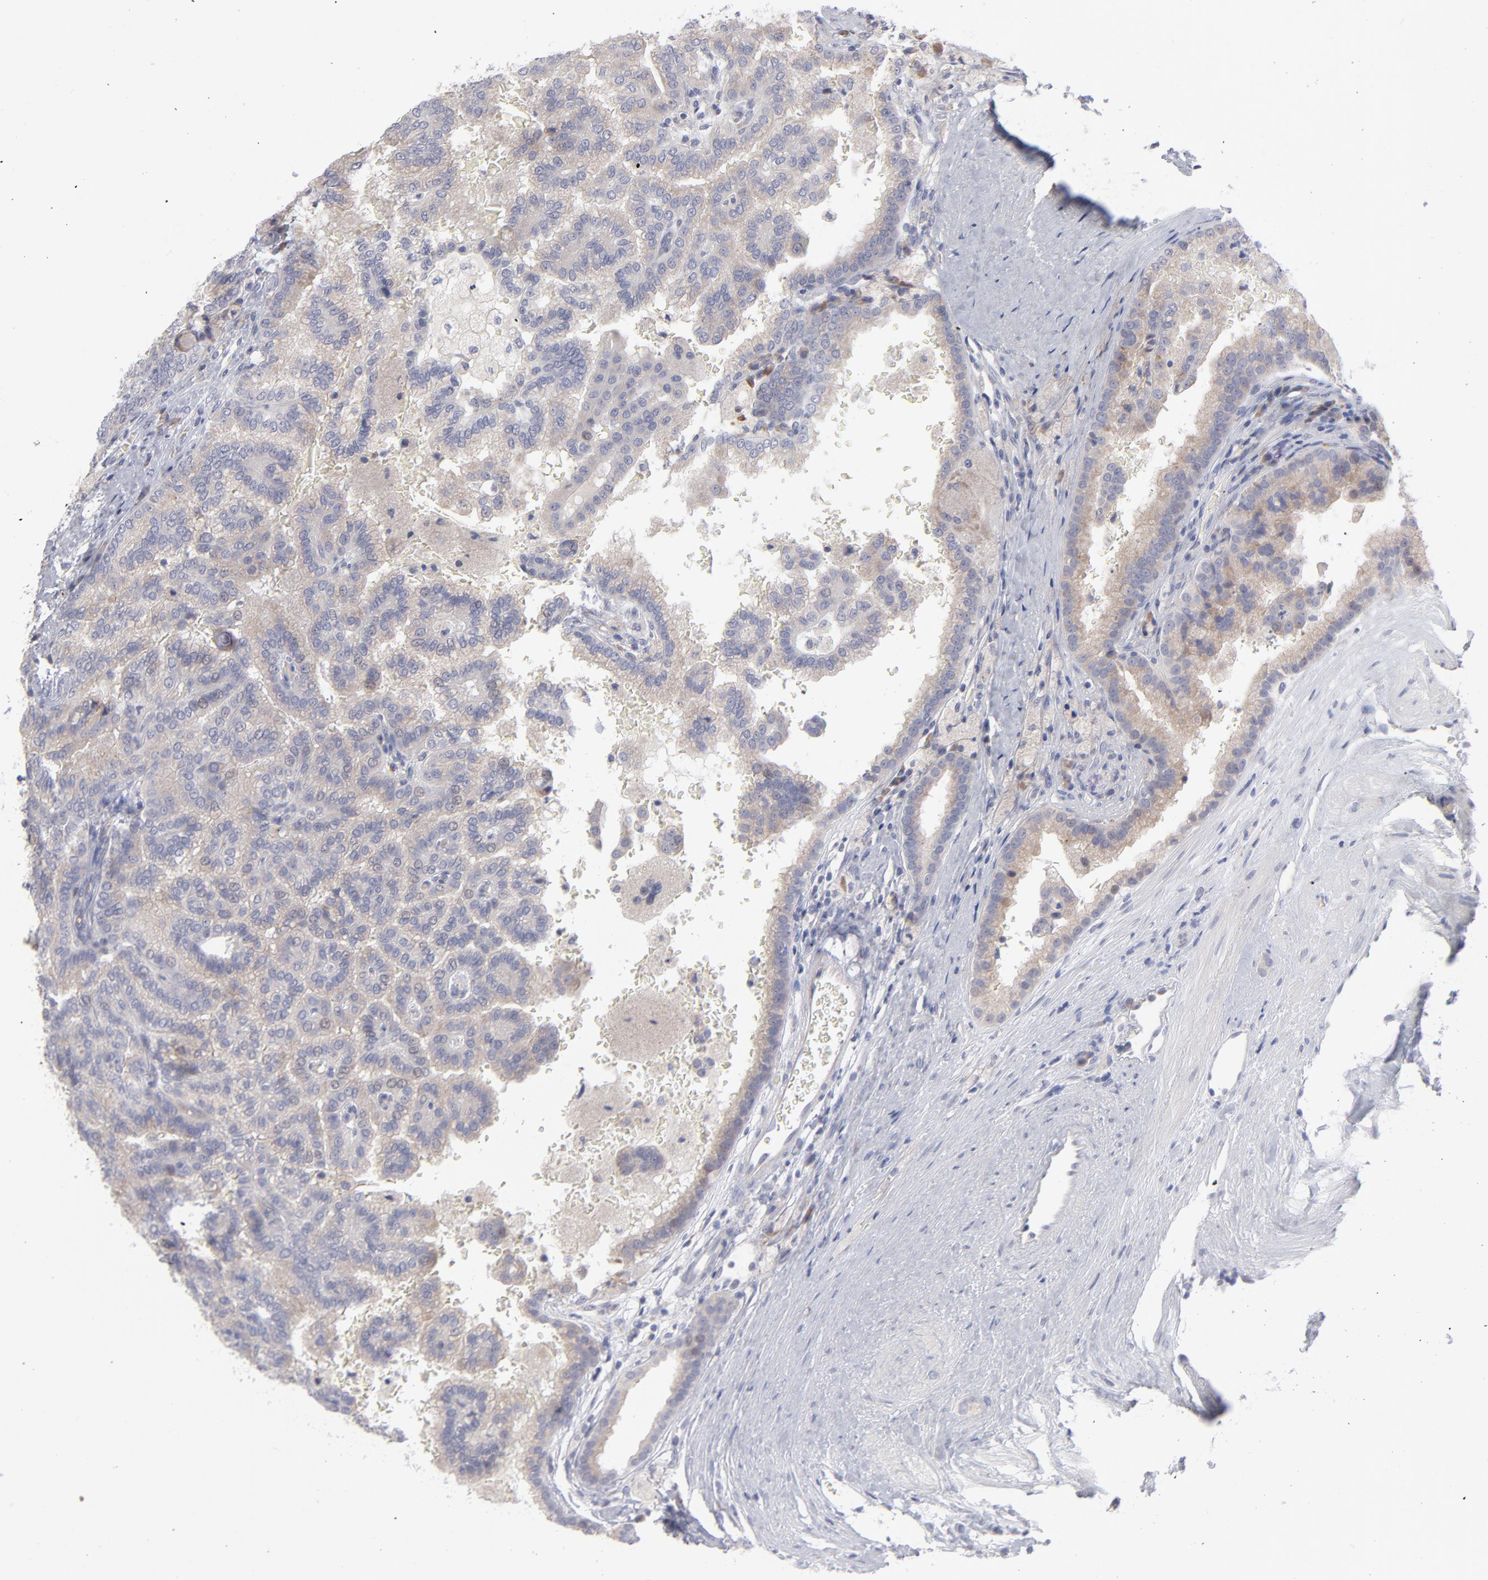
{"staining": {"intensity": "negative", "quantity": "none", "location": "none"}, "tissue": "renal cancer", "cell_type": "Tumor cells", "image_type": "cancer", "snomed": [{"axis": "morphology", "description": "Adenocarcinoma, NOS"}, {"axis": "topography", "description": "Kidney"}], "caption": "A high-resolution image shows IHC staining of renal adenocarcinoma, which displays no significant positivity in tumor cells.", "gene": "RPS24", "patient": {"sex": "male", "age": 61}}